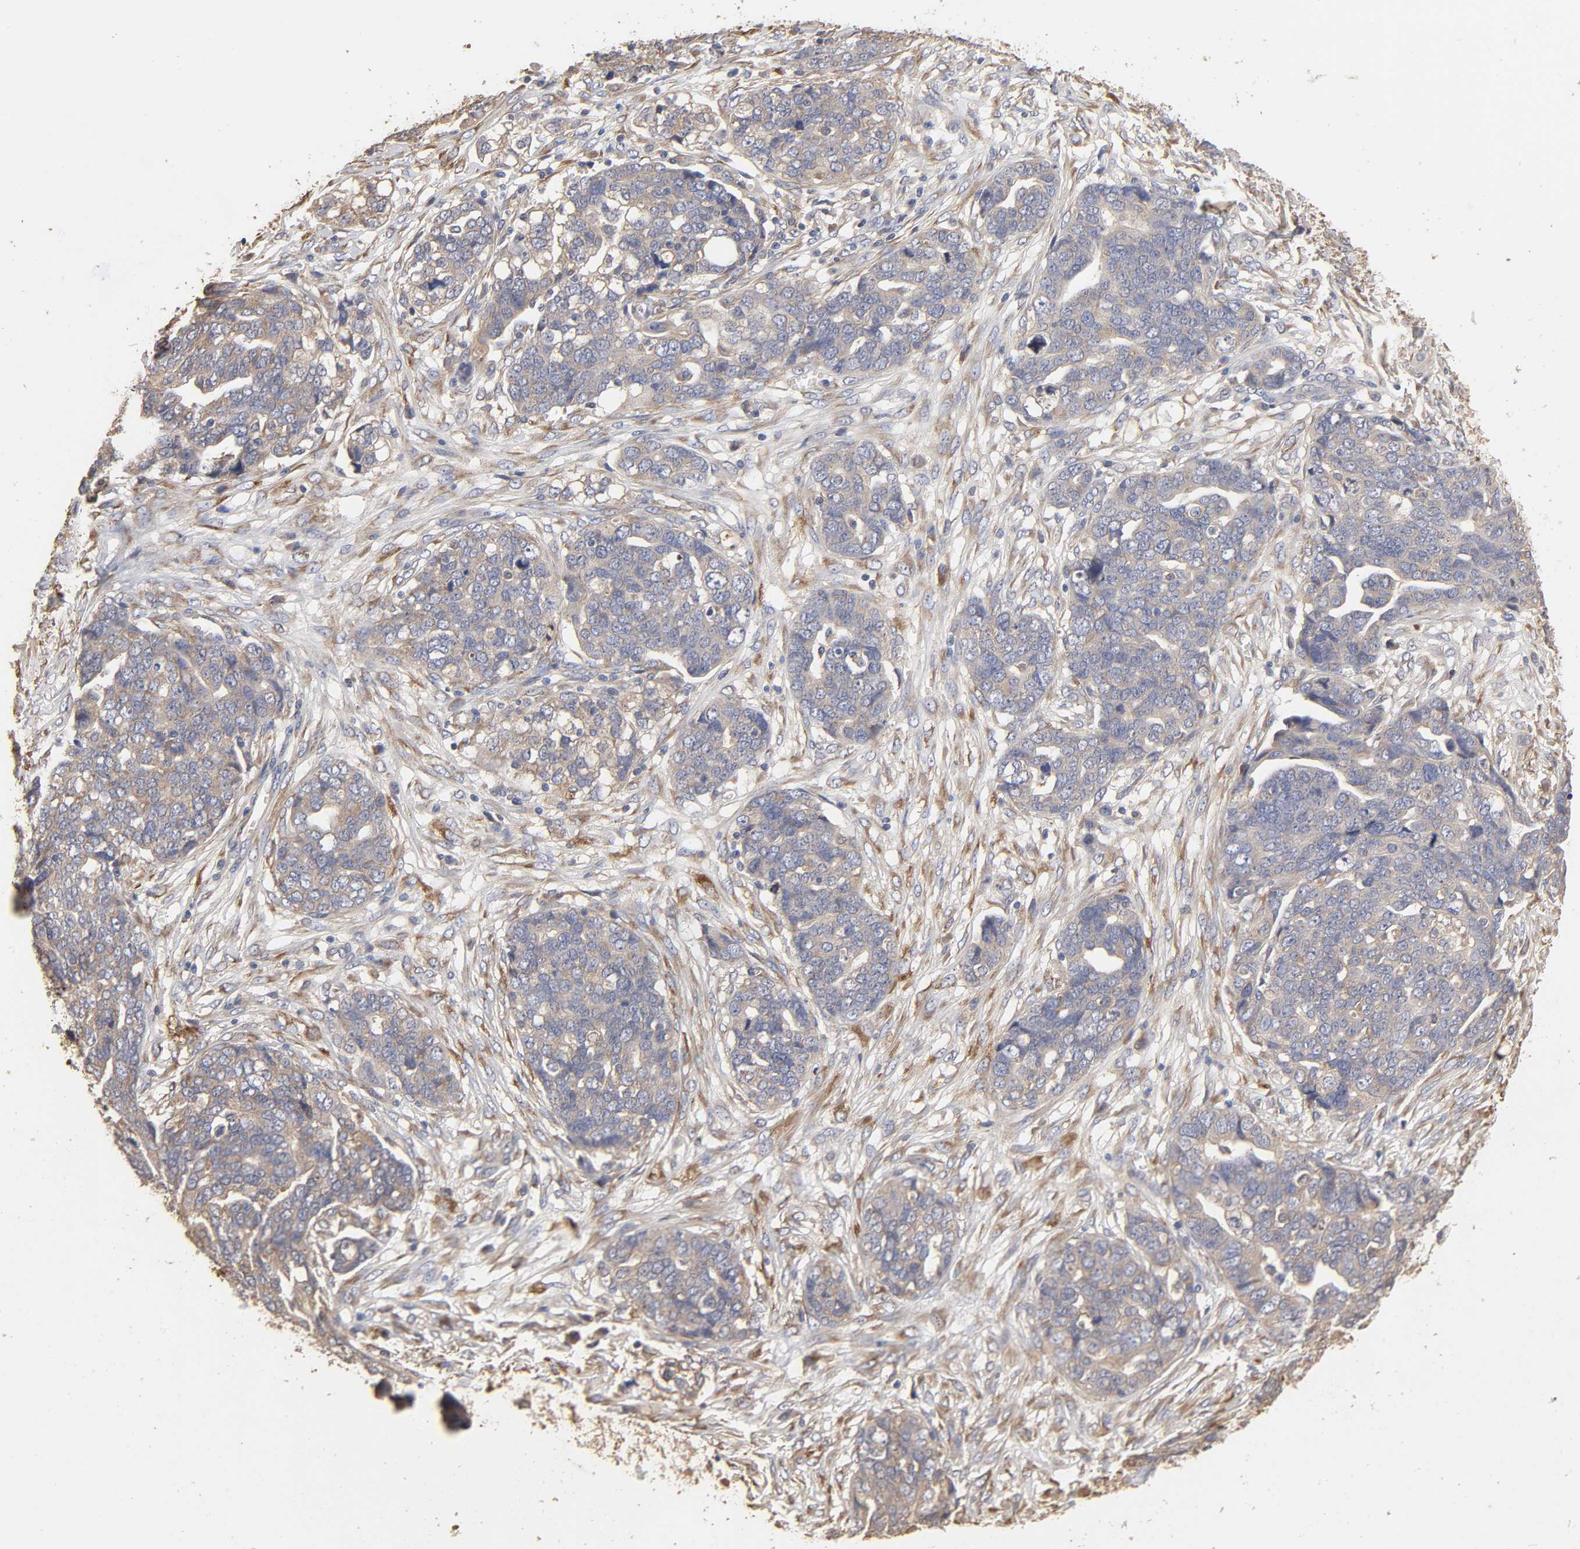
{"staining": {"intensity": "weak", "quantity": ">75%", "location": "cytoplasmic/membranous"}, "tissue": "ovarian cancer", "cell_type": "Tumor cells", "image_type": "cancer", "snomed": [{"axis": "morphology", "description": "Normal tissue, NOS"}, {"axis": "morphology", "description": "Cystadenocarcinoma, serous, NOS"}, {"axis": "topography", "description": "Fallopian tube"}, {"axis": "topography", "description": "Ovary"}], "caption": "Brown immunohistochemical staining in ovarian cancer (serous cystadenocarcinoma) exhibits weak cytoplasmic/membranous expression in about >75% of tumor cells.", "gene": "EIF4G2", "patient": {"sex": "female", "age": 56}}